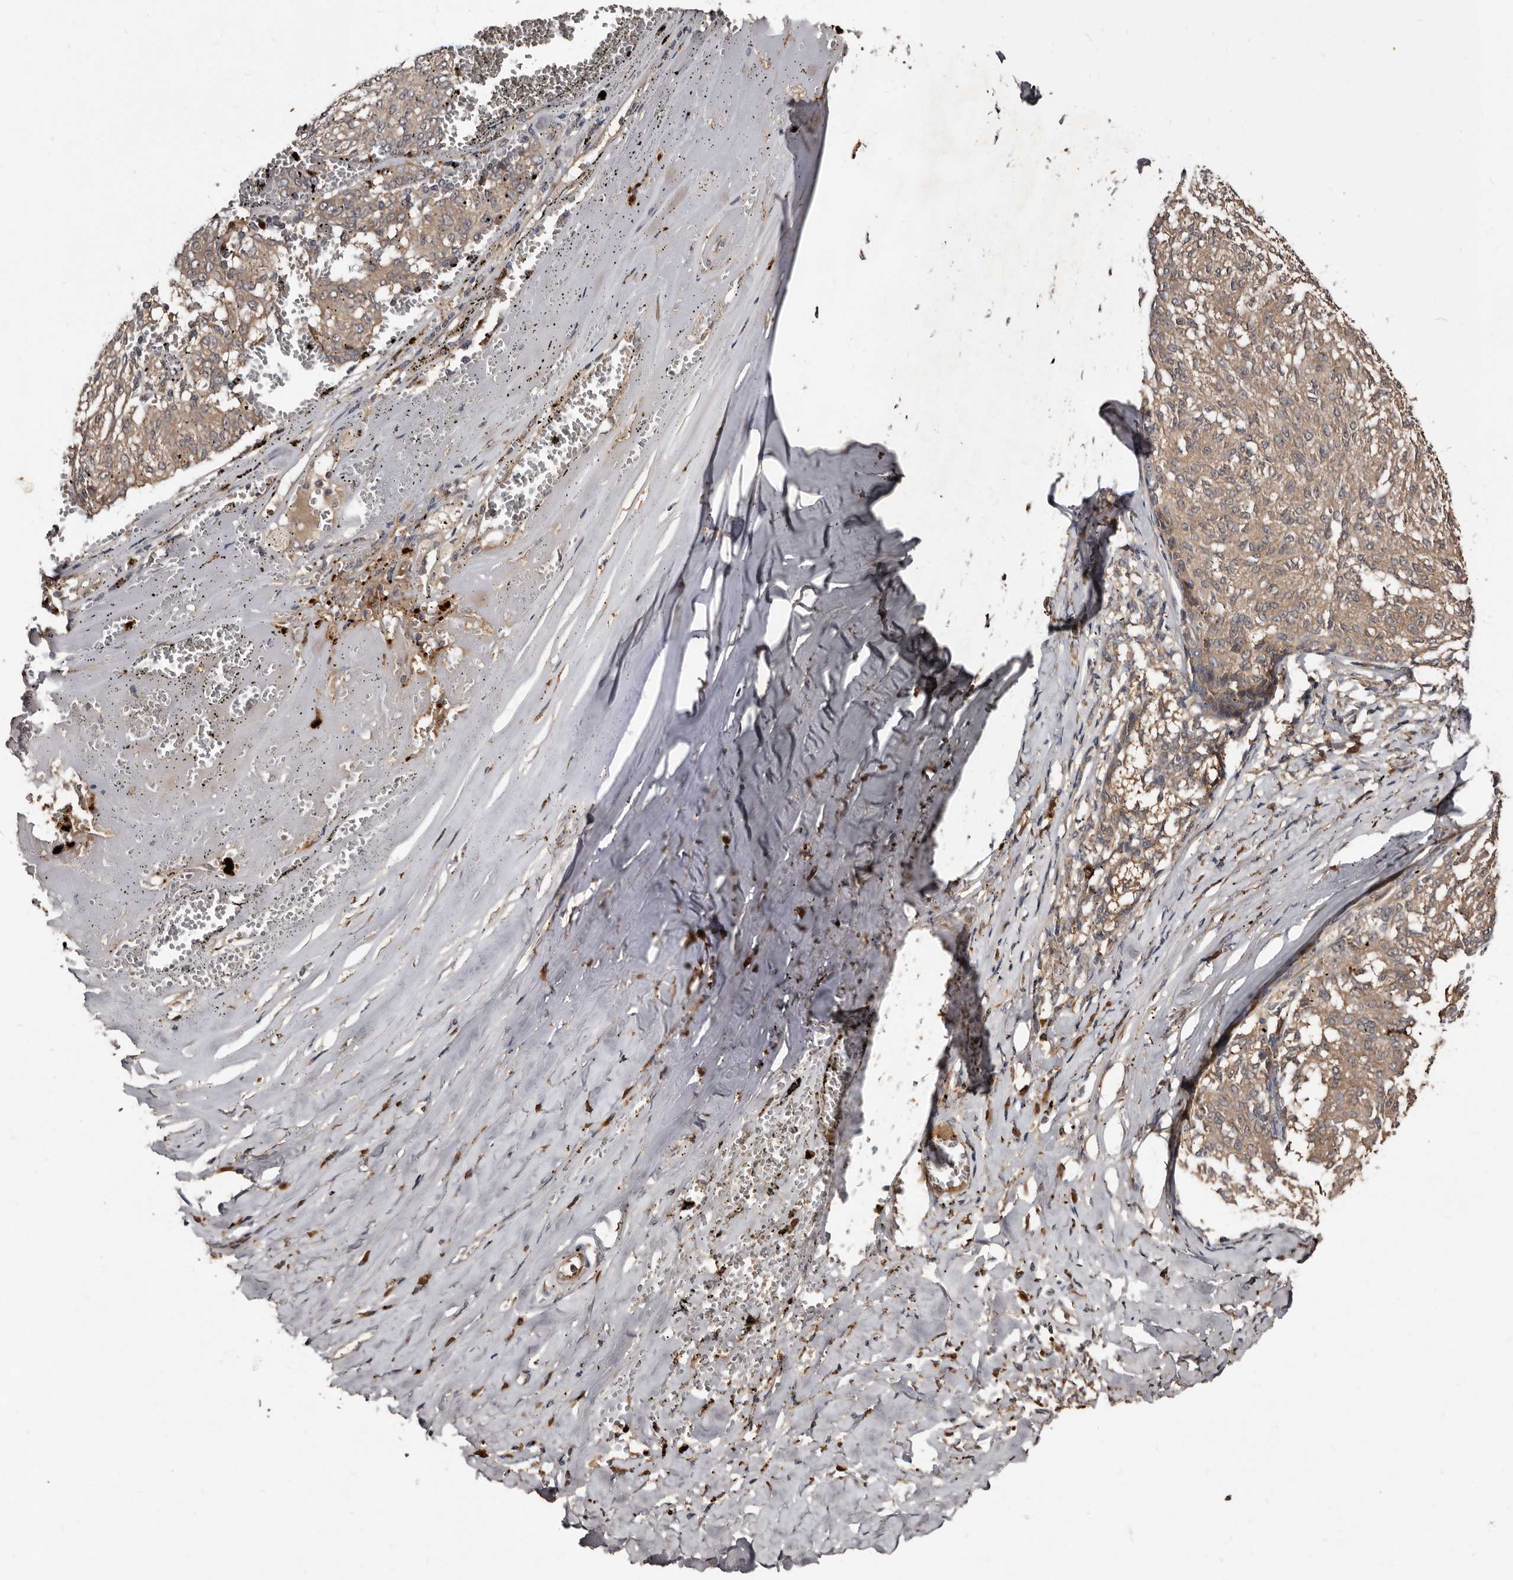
{"staining": {"intensity": "weak", "quantity": ">75%", "location": "cytoplasmic/membranous"}, "tissue": "melanoma", "cell_type": "Tumor cells", "image_type": "cancer", "snomed": [{"axis": "morphology", "description": "Malignant melanoma, NOS"}, {"axis": "topography", "description": "Skin"}], "caption": "Tumor cells display weak cytoplasmic/membranous staining in approximately >75% of cells in melanoma. The protein of interest is stained brown, and the nuclei are stained in blue (DAB (3,3'-diaminobenzidine) IHC with brightfield microscopy, high magnification).", "gene": "PMVK", "patient": {"sex": "female", "age": 72}}